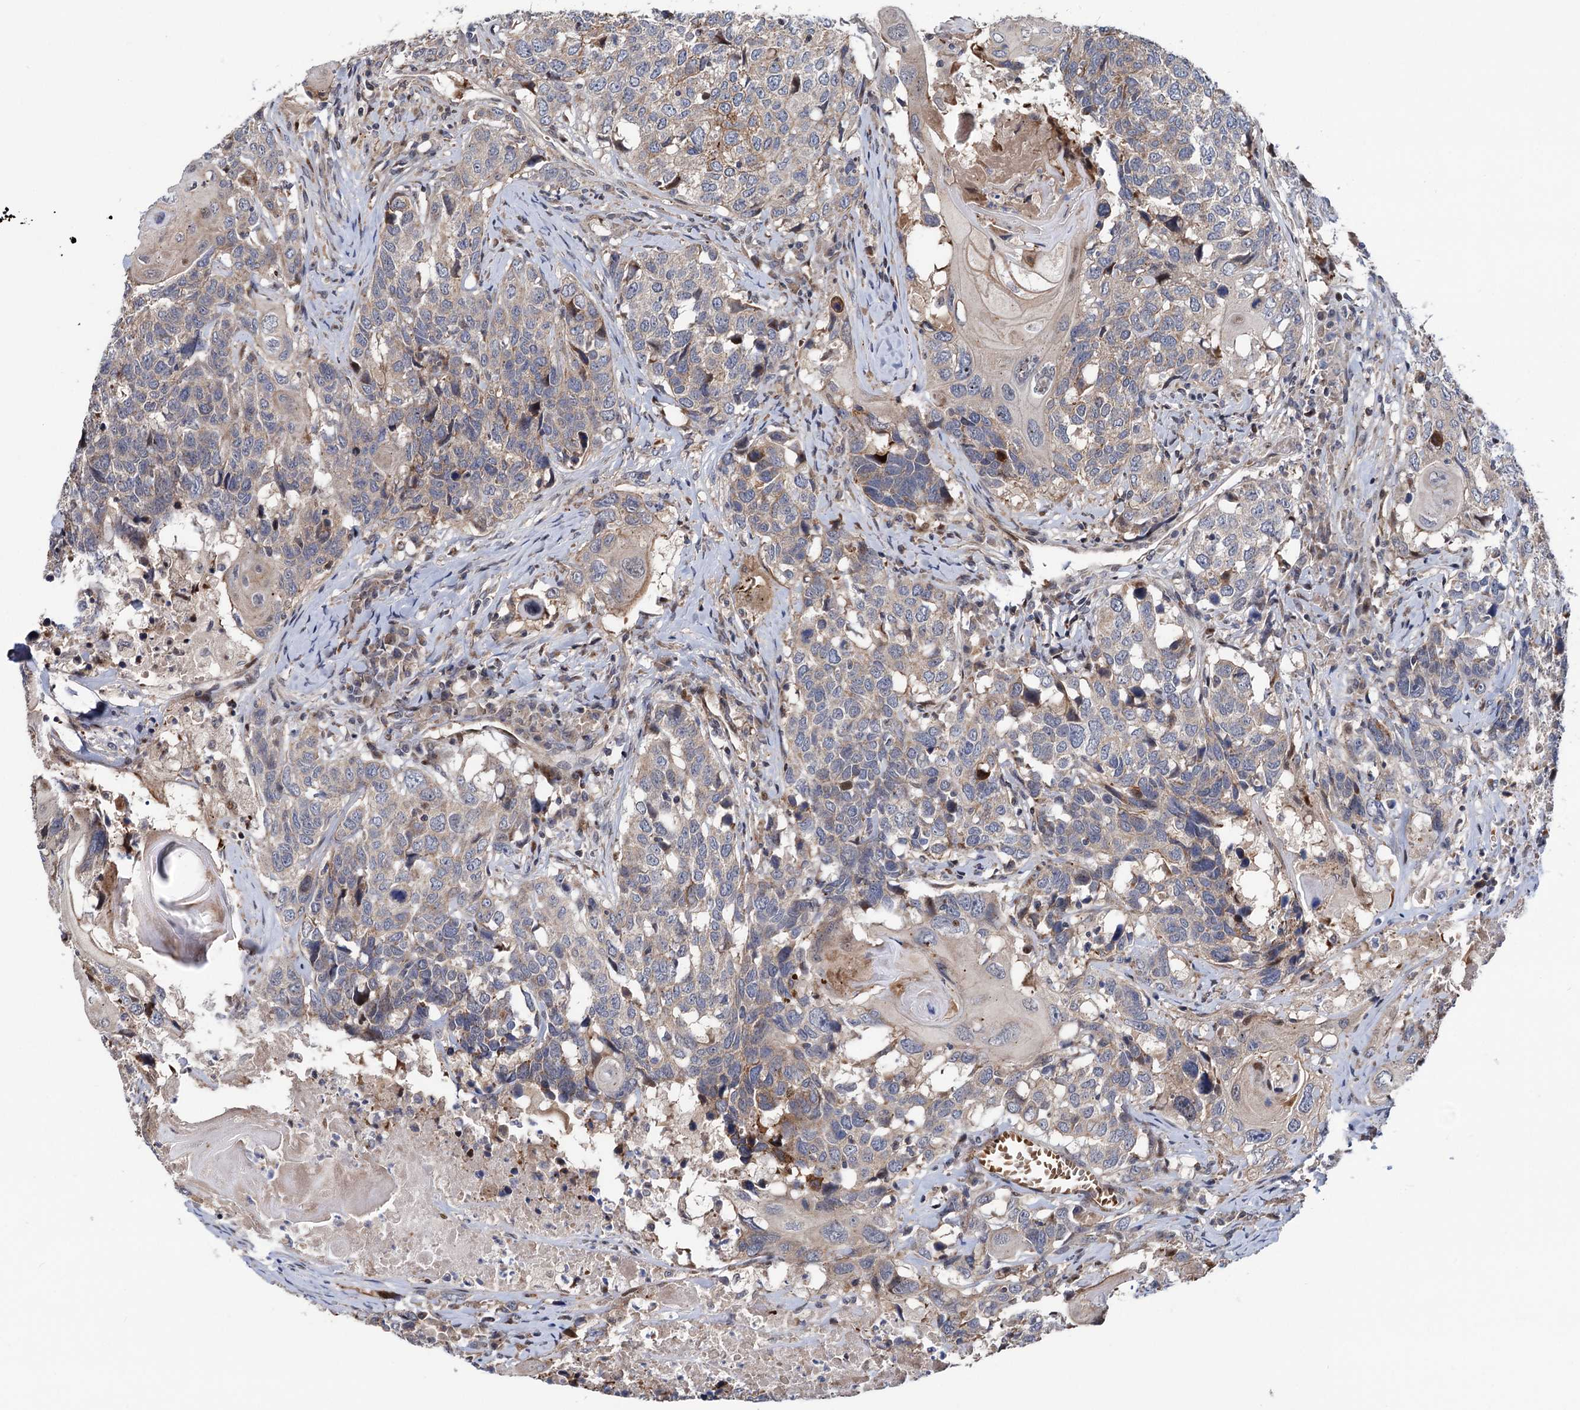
{"staining": {"intensity": "weak", "quantity": "<25%", "location": "cytoplasmic/membranous"}, "tissue": "head and neck cancer", "cell_type": "Tumor cells", "image_type": "cancer", "snomed": [{"axis": "morphology", "description": "Squamous cell carcinoma, NOS"}, {"axis": "topography", "description": "Head-Neck"}], "caption": "Tumor cells are negative for brown protein staining in head and neck cancer.", "gene": "UBR1", "patient": {"sex": "male", "age": 66}}